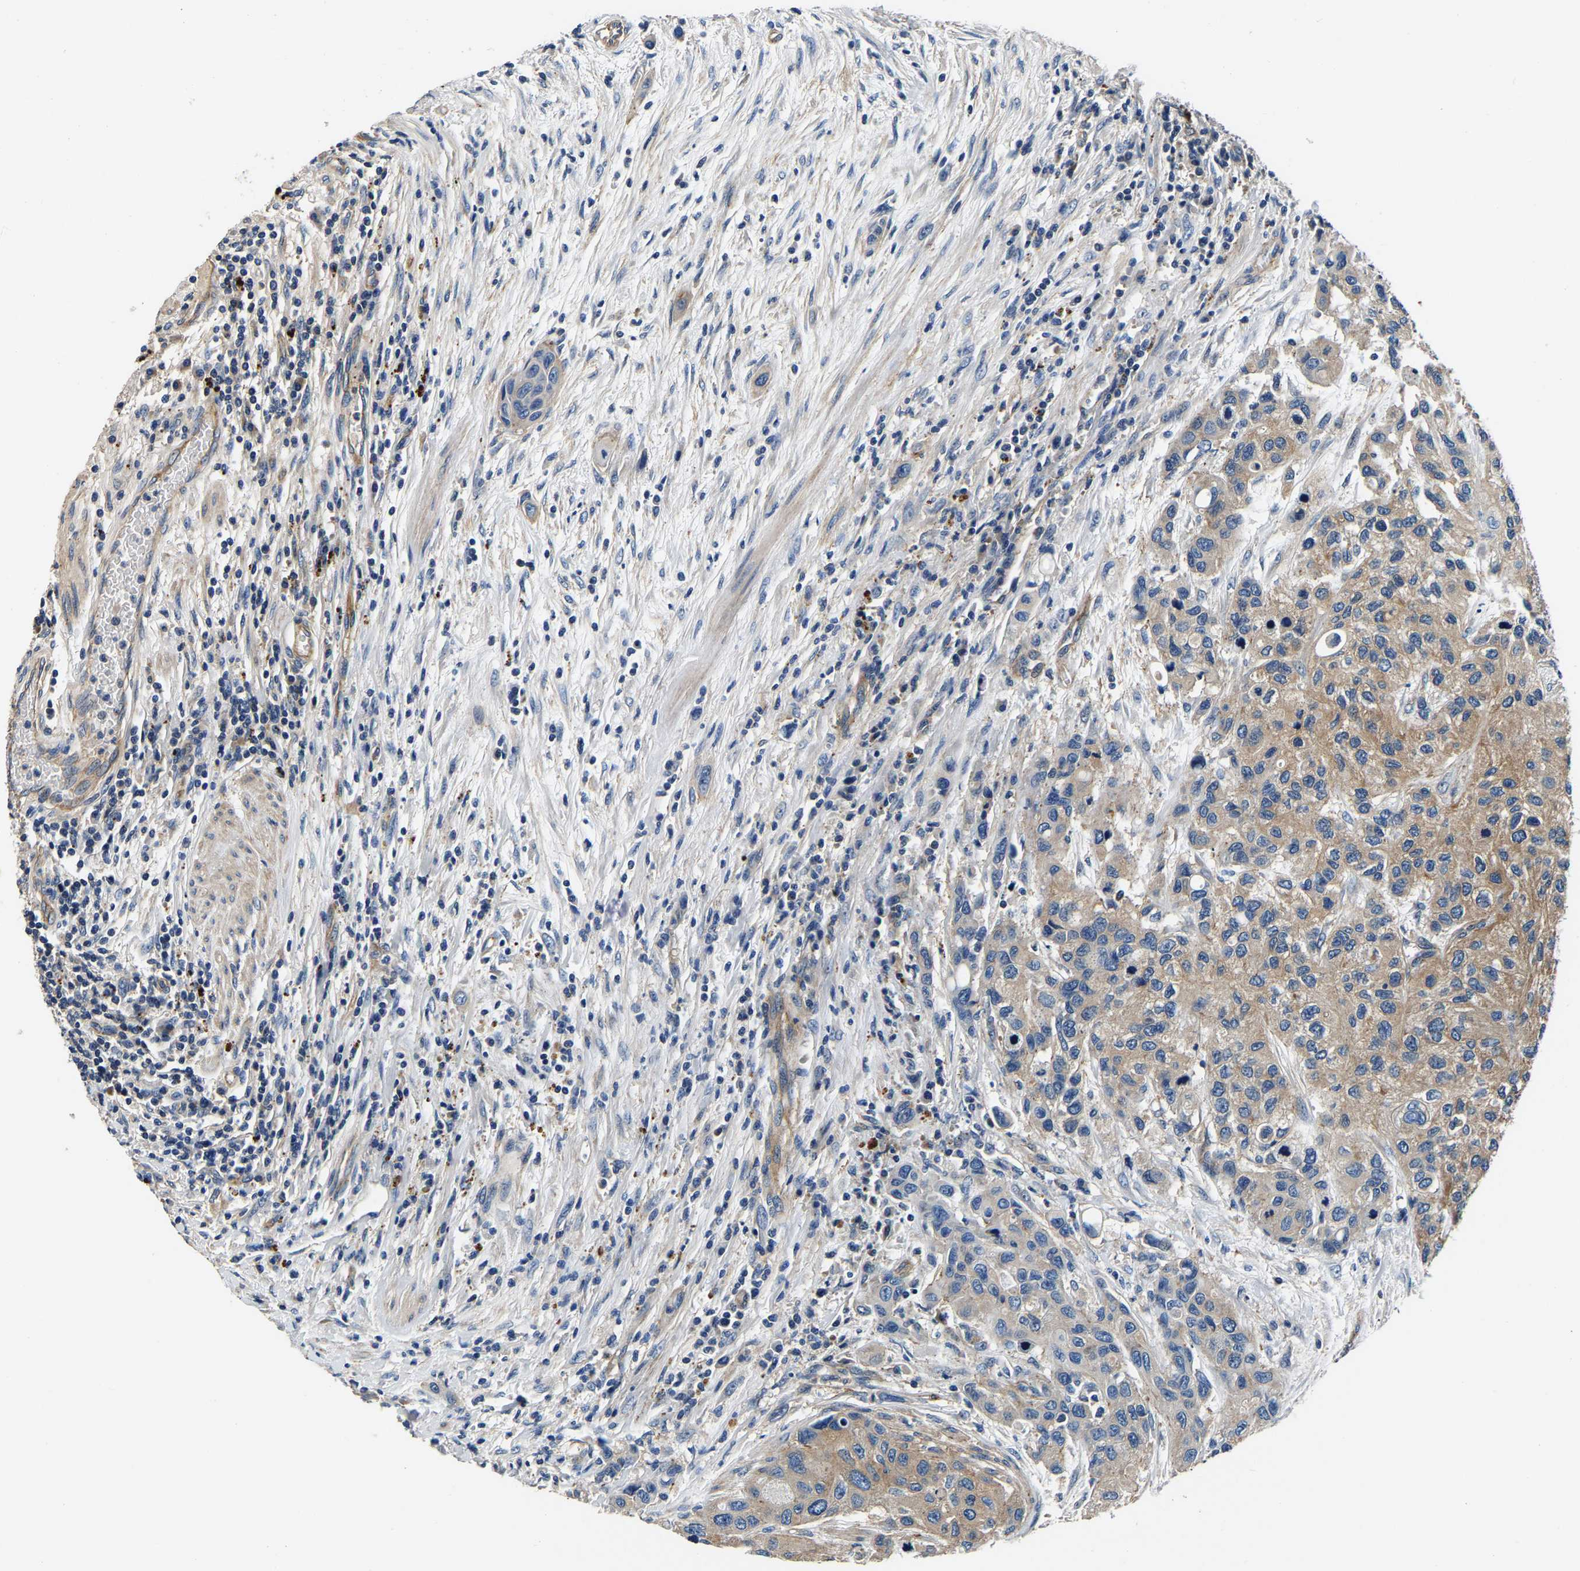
{"staining": {"intensity": "weak", "quantity": ">75%", "location": "cytoplasmic/membranous"}, "tissue": "urothelial cancer", "cell_type": "Tumor cells", "image_type": "cancer", "snomed": [{"axis": "morphology", "description": "Urothelial carcinoma, High grade"}, {"axis": "topography", "description": "Urinary bladder"}], "caption": "A brown stain shows weak cytoplasmic/membranous positivity of a protein in human urothelial cancer tumor cells.", "gene": "SH3GLB1", "patient": {"sex": "female", "age": 56}}